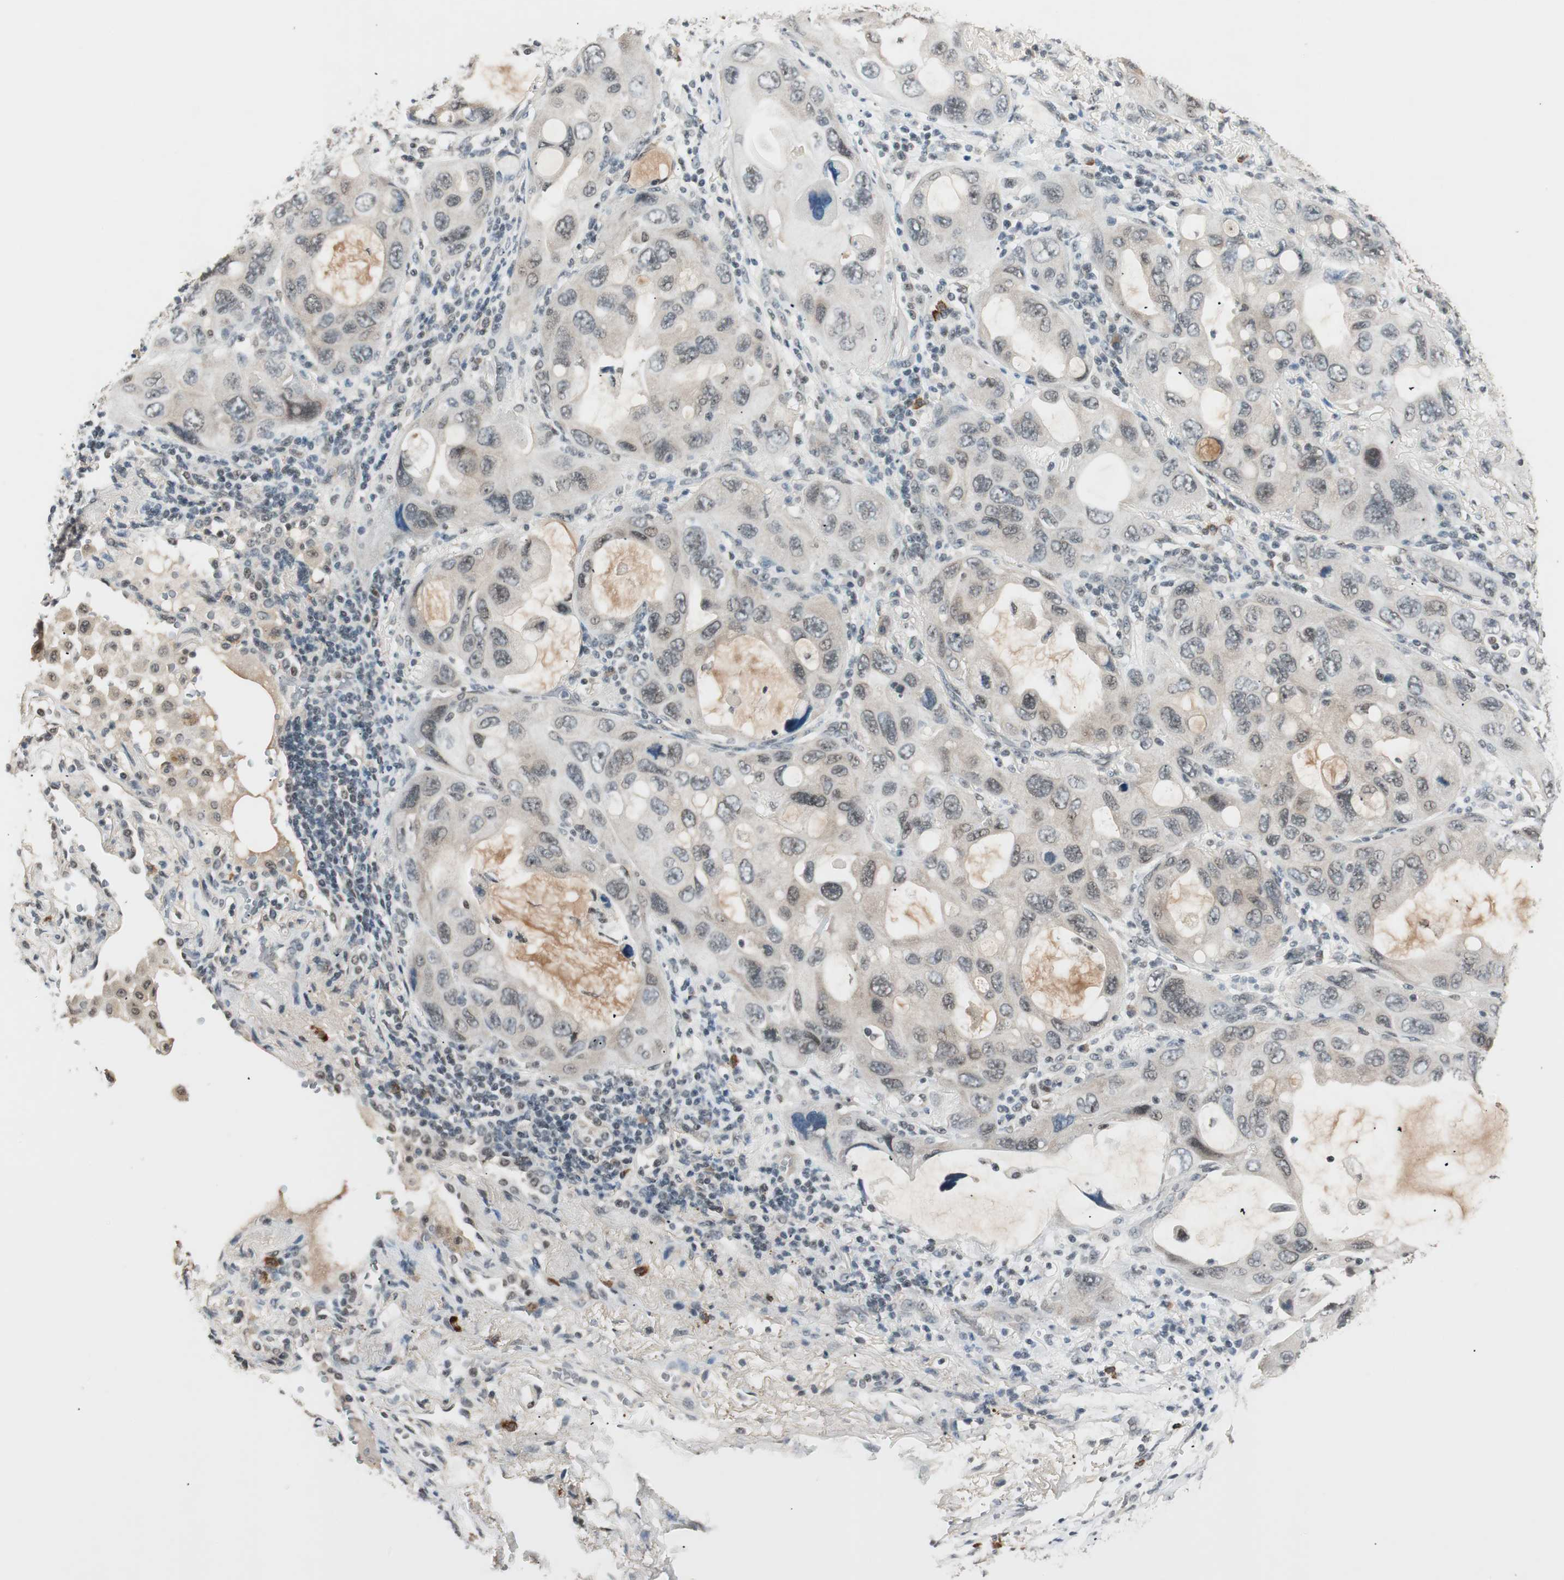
{"staining": {"intensity": "weak", "quantity": "<25%", "location": "nuclear"}, "tissue": "lung cancer", "cell_type": "Tumor cells", "image_type": "cancer", "snomed": [{"axis": "morphology", "description": "Squamous cell carcinoma, NOS"}, {"axis": "topography", "description": "Lung"}], "caption": "DAB immunohistochemical staining of lung cancer reveals no significant positivity in tumor cells.", "gene": "NFRKB", "patient": {"sex": "female", "age": 73}}